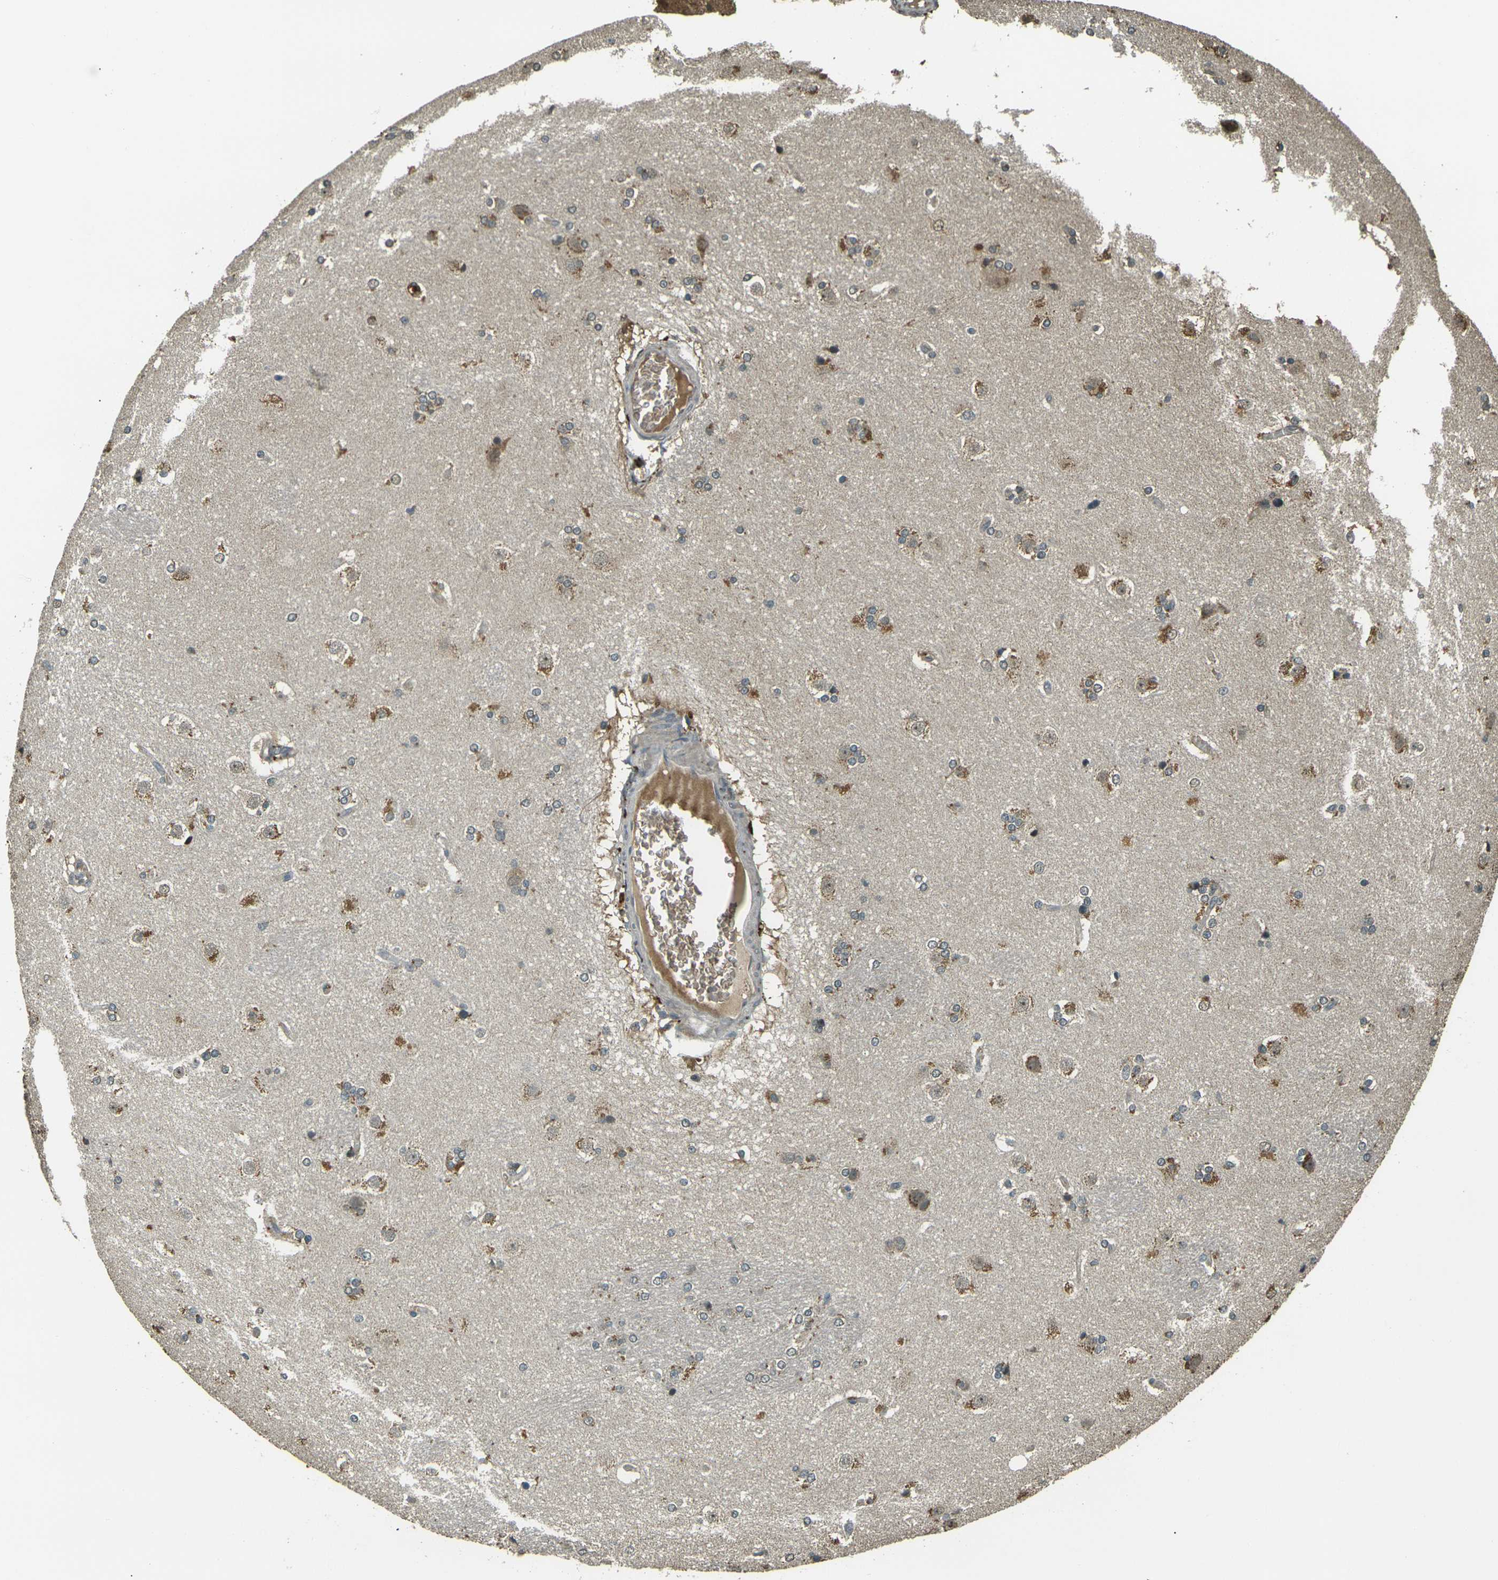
{"staining": {"intensity": "moderate", "quantity": "<25%", "location": "cytoplasmic/membranous"}, "tissue": "caudate", "cell_type": "Glial cells", "image_type": "normal", "snomed": [{"axis": "morphology", "description": "Normal tissue, NOS"}, {"axis": "topography", "description": "Lateral ventricle wall"}], "caption": "This is a micrograph of immunohistochemistry staining of normal caudate, which shows moderate positivity in the cytoplasmic/membranous of glial cells.", "gene": "TOR1A", "patient": {"sex": "female", "age": 19}}